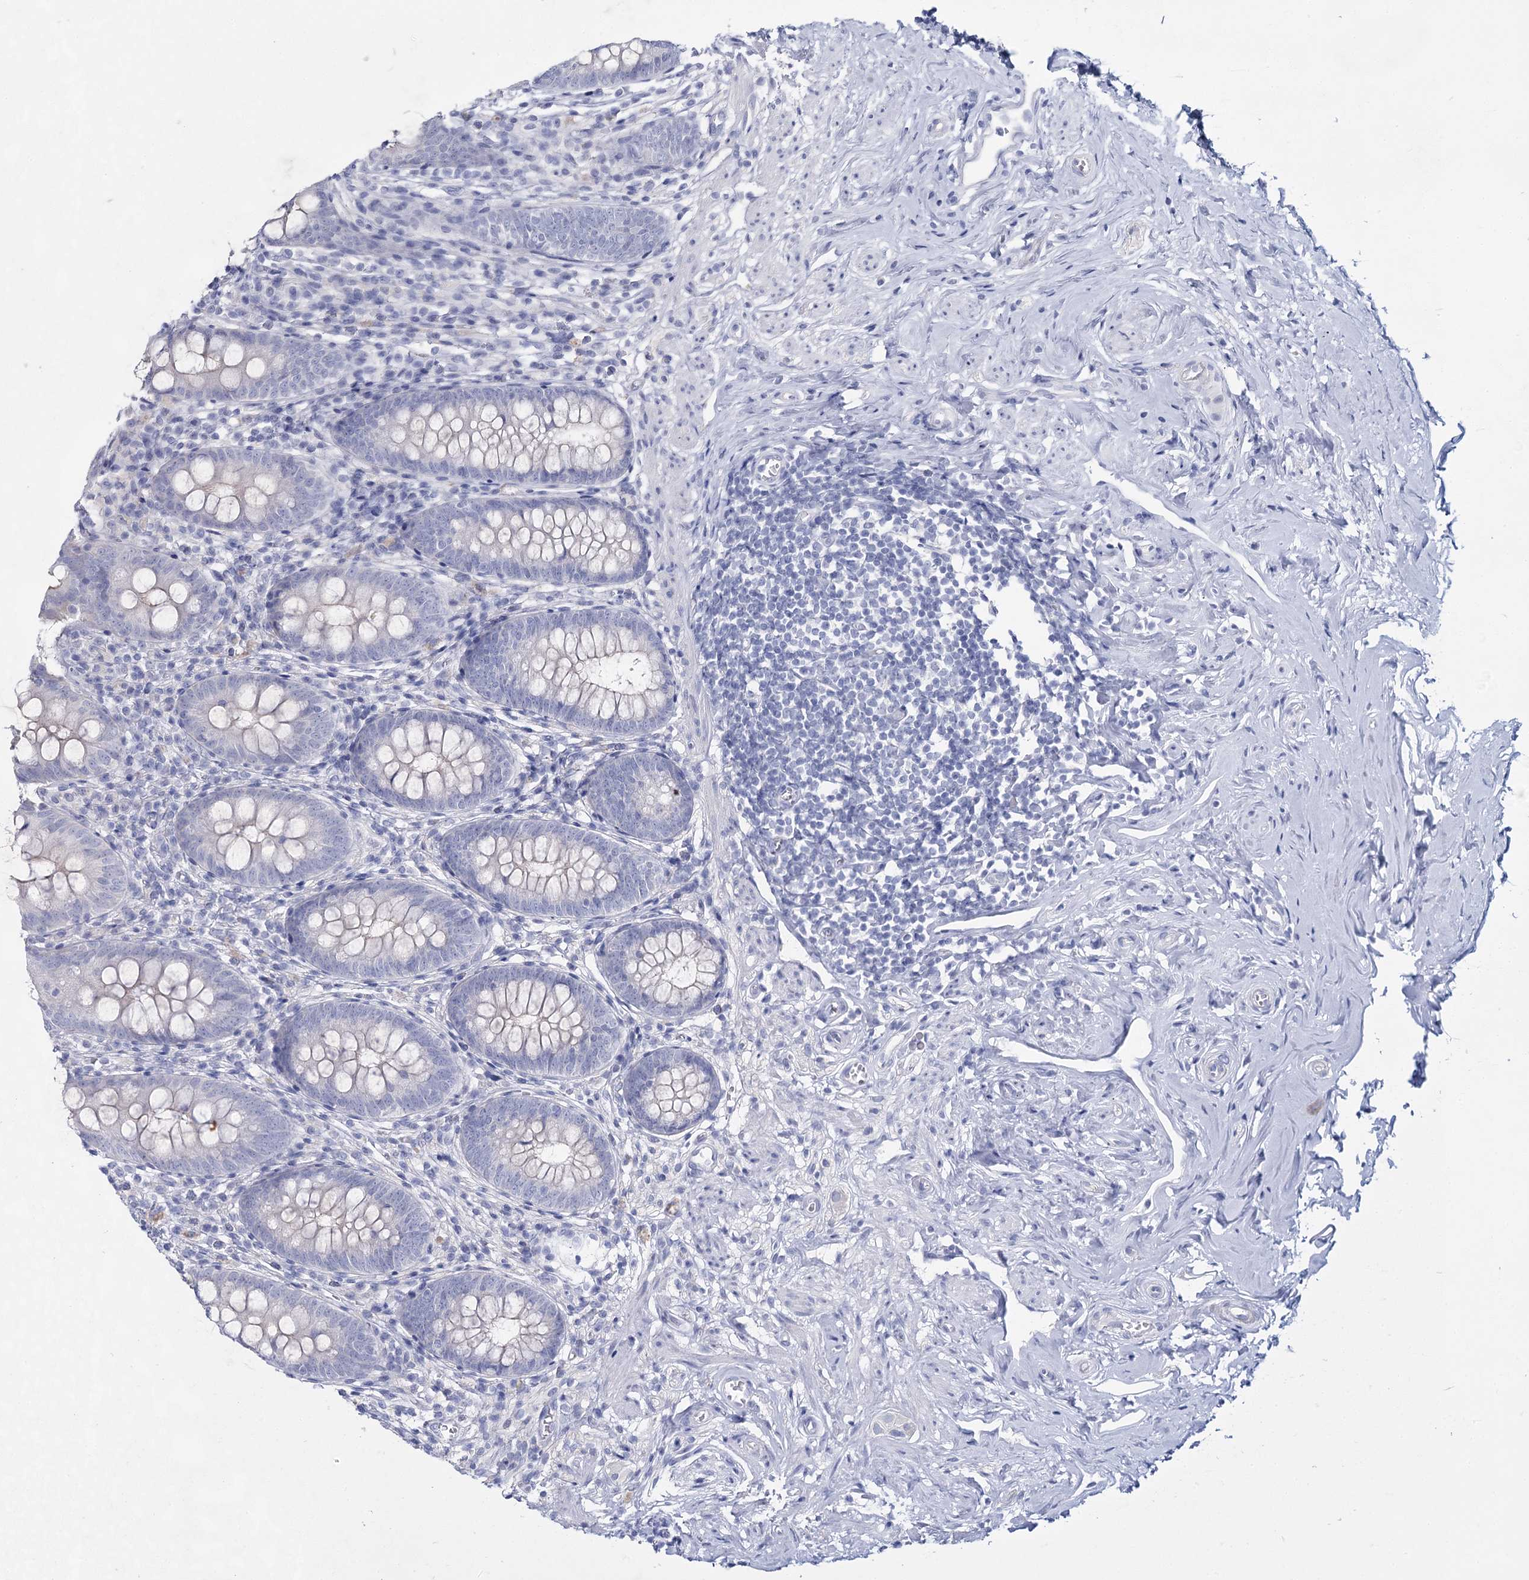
{"staining": {"intensity": "negative", "quantity": "none", "location": "none"}, "tissue": "appendix", "cell_type": "Glandular cells", "image_type": "normal", "snomed": [{"axis": "morphology", "description": "Normal tissue, NOS"}, {"axis": "topography", "description": "Appendix"}], "caption": "The micrograph demonstrates no significant positivity in glandular cells of appendix. The staining is performed using DAB brown chromogen with nuclei counter-stained in using hematoxylin.", "gene": "SLC17A2", "patient": {"sex": "female", "age": 51}}